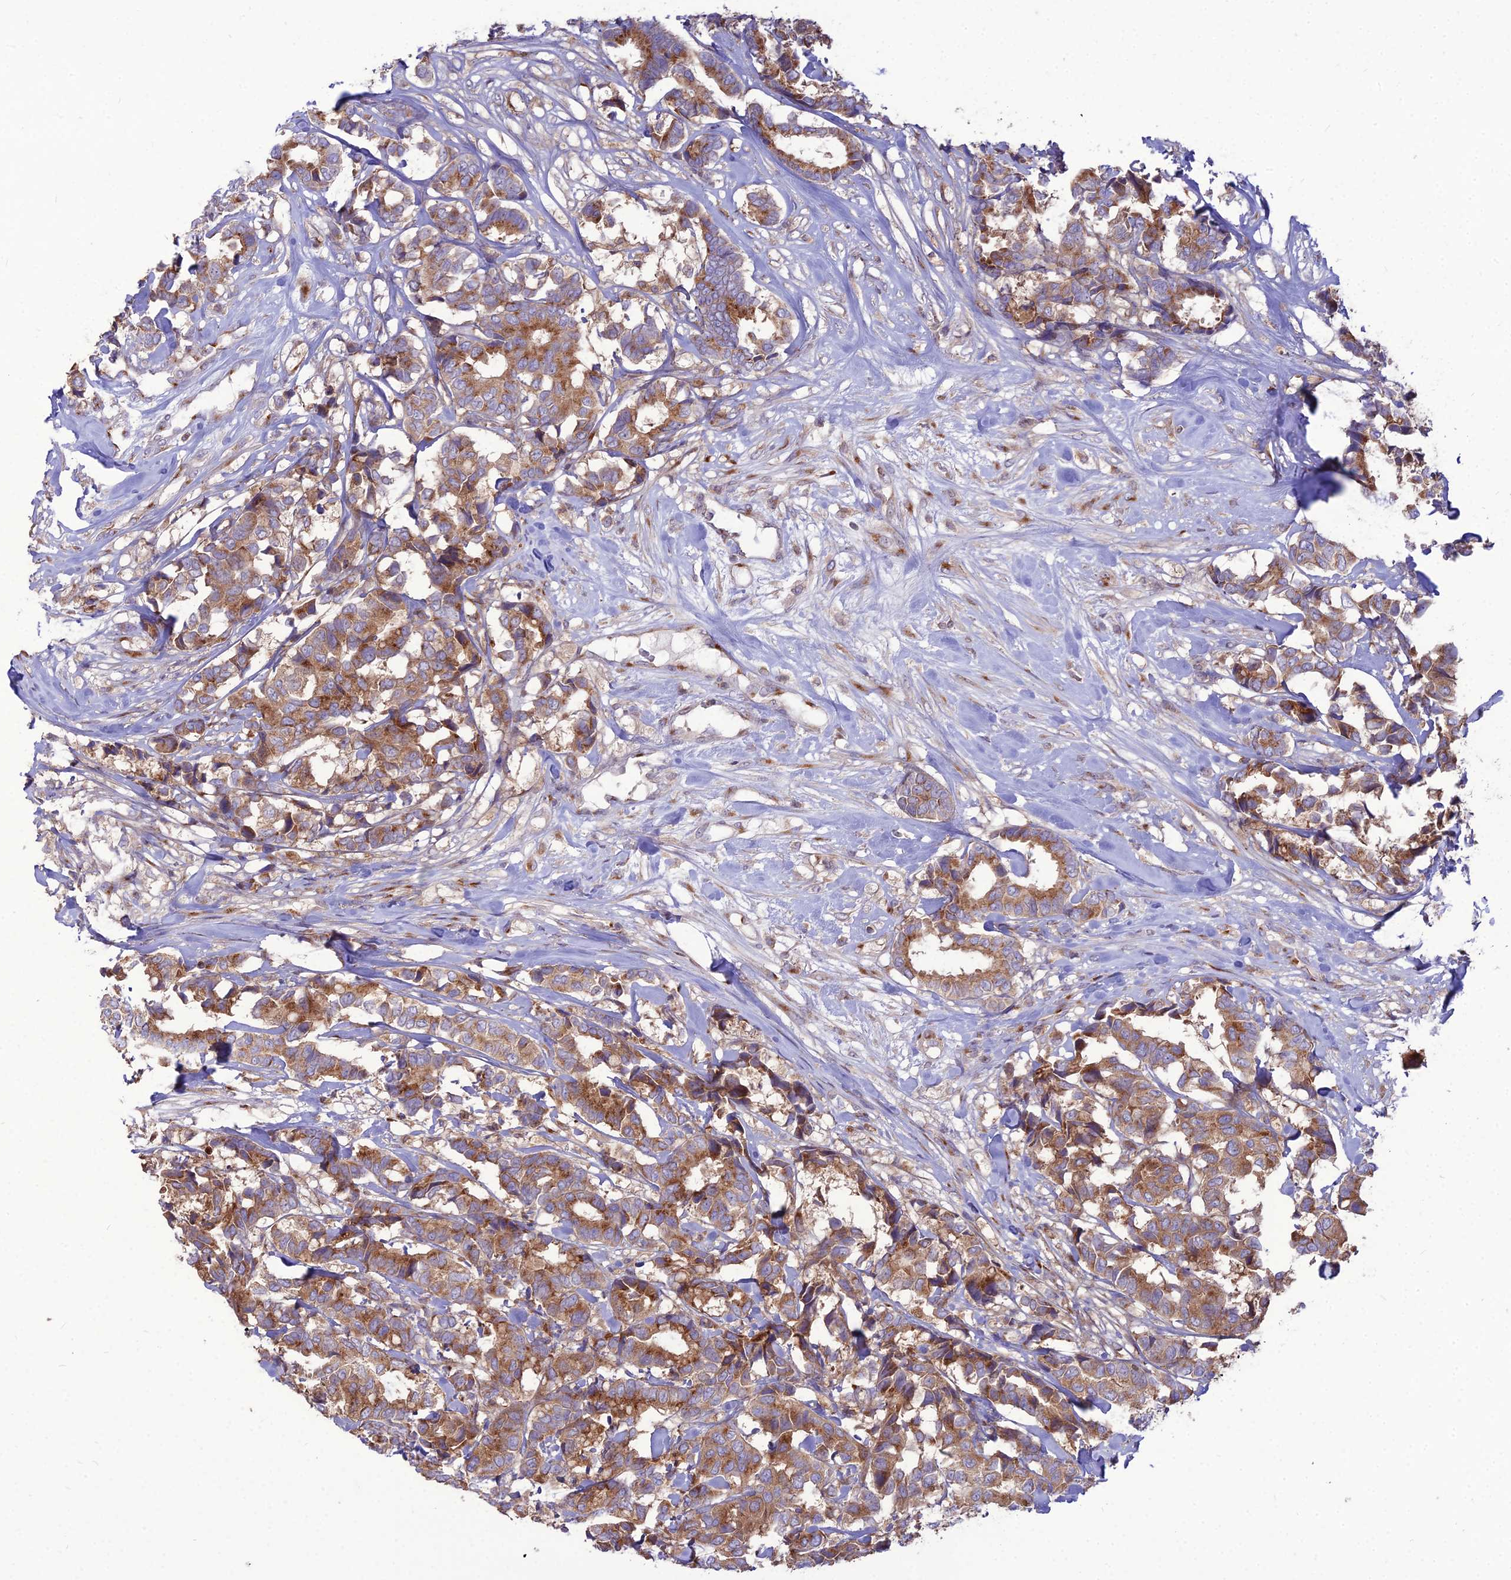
{"staining": {"intensity": "moderate", "quantity": ">75%", "location": "cytoplasmic/membranous"}, "tissue": "breast cancer", "cell_type": "Tumor cells", "image_type": "cancer", "snomed": [{"axis": "morphology", "description": "Normal tissue, NOS"}, {"axis": "morphology", "description": "Duct carcinoma"}, {"axis": "topography", "description": "Breast"}], "caption": "Immunohistochemistry (IHC) (DAB (3,3'-diaminobenzidine)) staining of human breast invasive ductal carcinoma displays moderate cytoplasmic/membranous protein staining in approximately >75% of tumor cells.", "gene": "SPRYD7", "patient": {"sex": "female", "age": 87}}